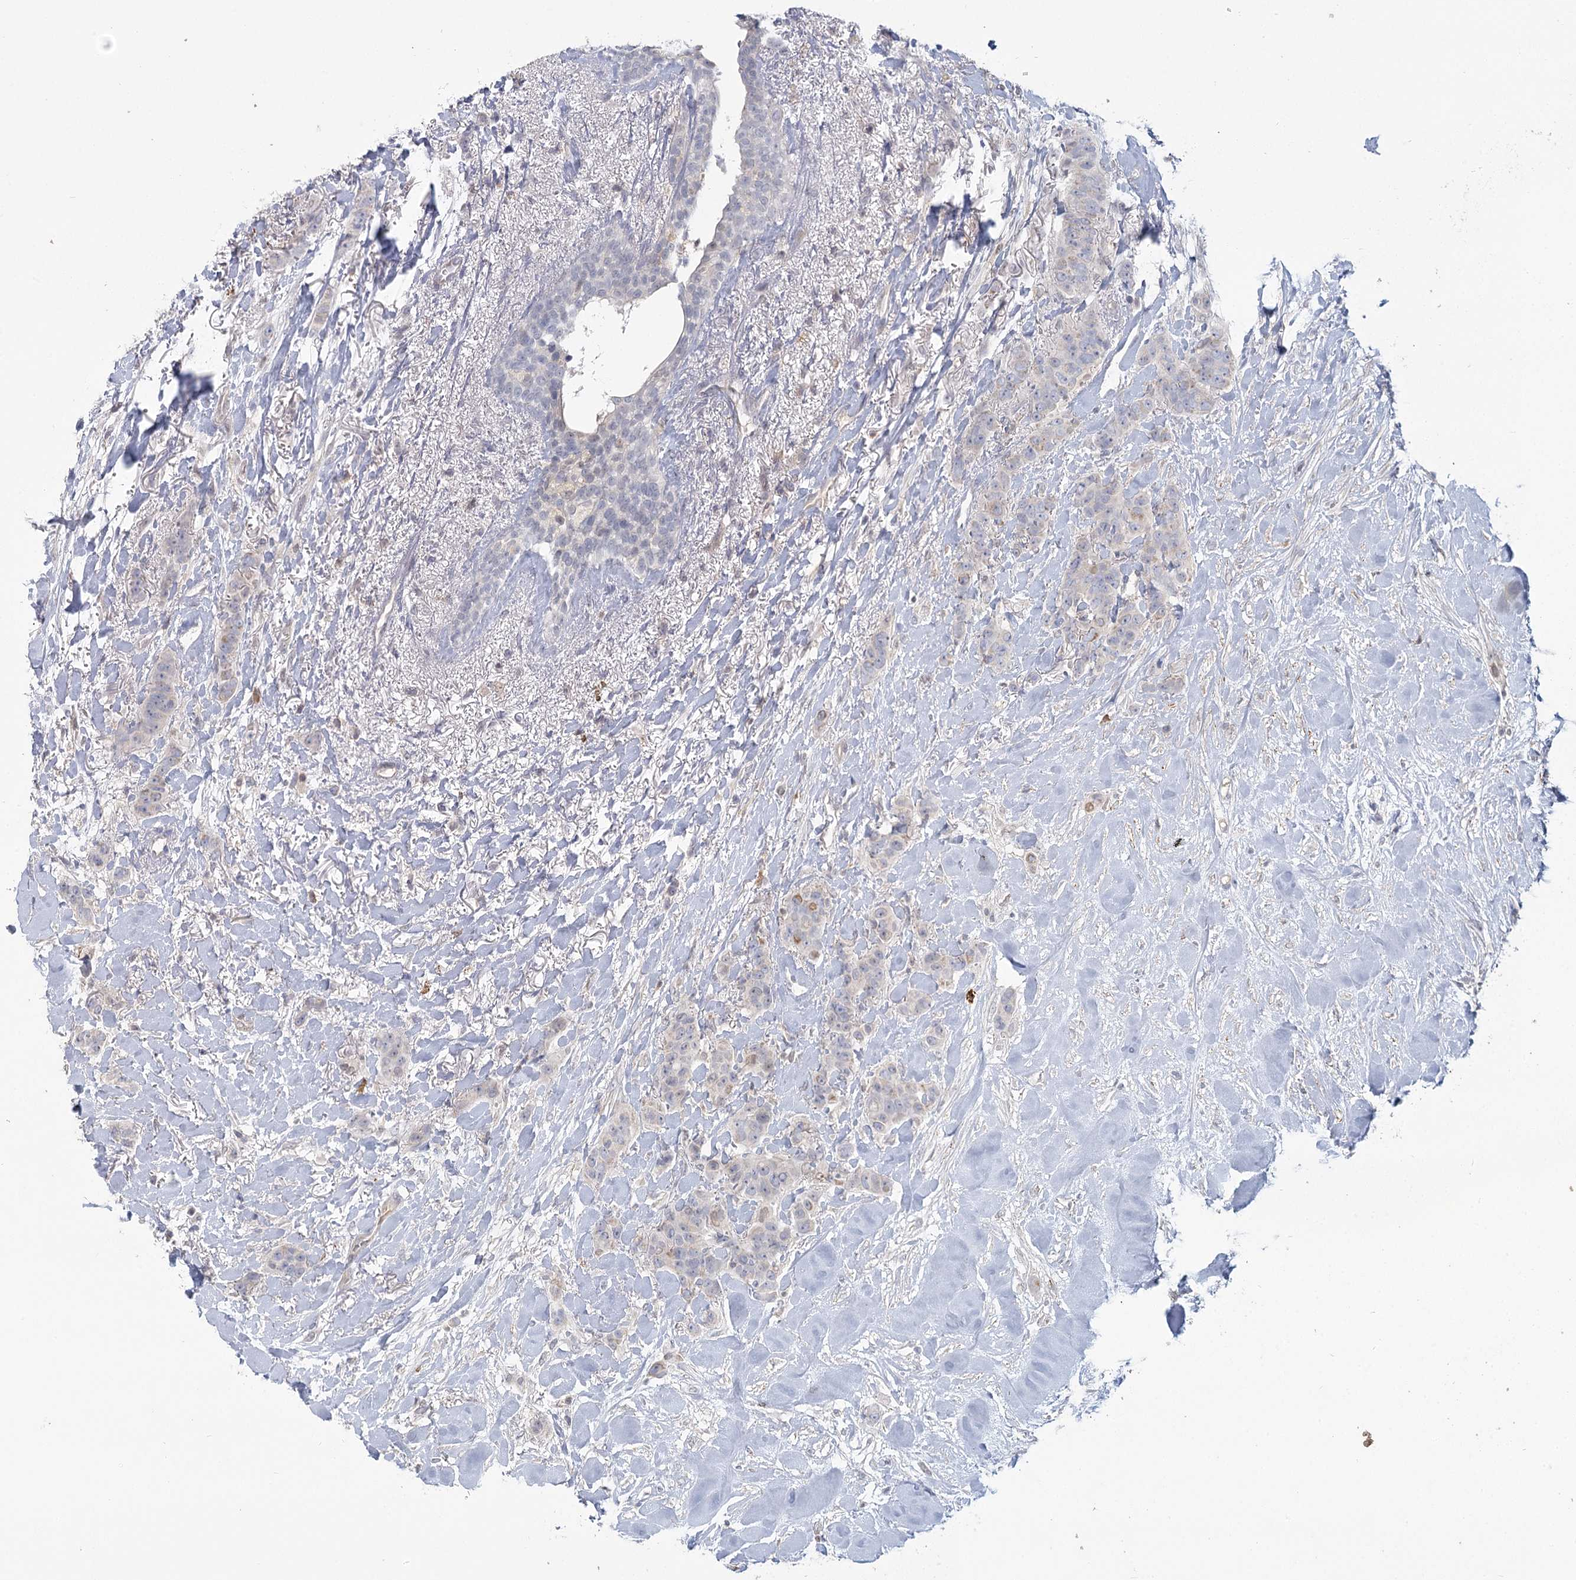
{"staining": {"intensity": "negative", "quantity": "none", "location": "none"}, "tissue": "breast cancer", "cell_type": "Tumor cells", "image_type": "cancer", "snomed": [{"axis": "morphology", "description": "Duct carcinoma"}, {"axis": "topography", "description": "Breast"}], "caption": "IHC micrograph of breast invasive ductal carcinoma stained for a protein (brown), which displays no staining in tumor cells.", "gene": "USP11", "patient": {"sex": "female", "age": 40}}